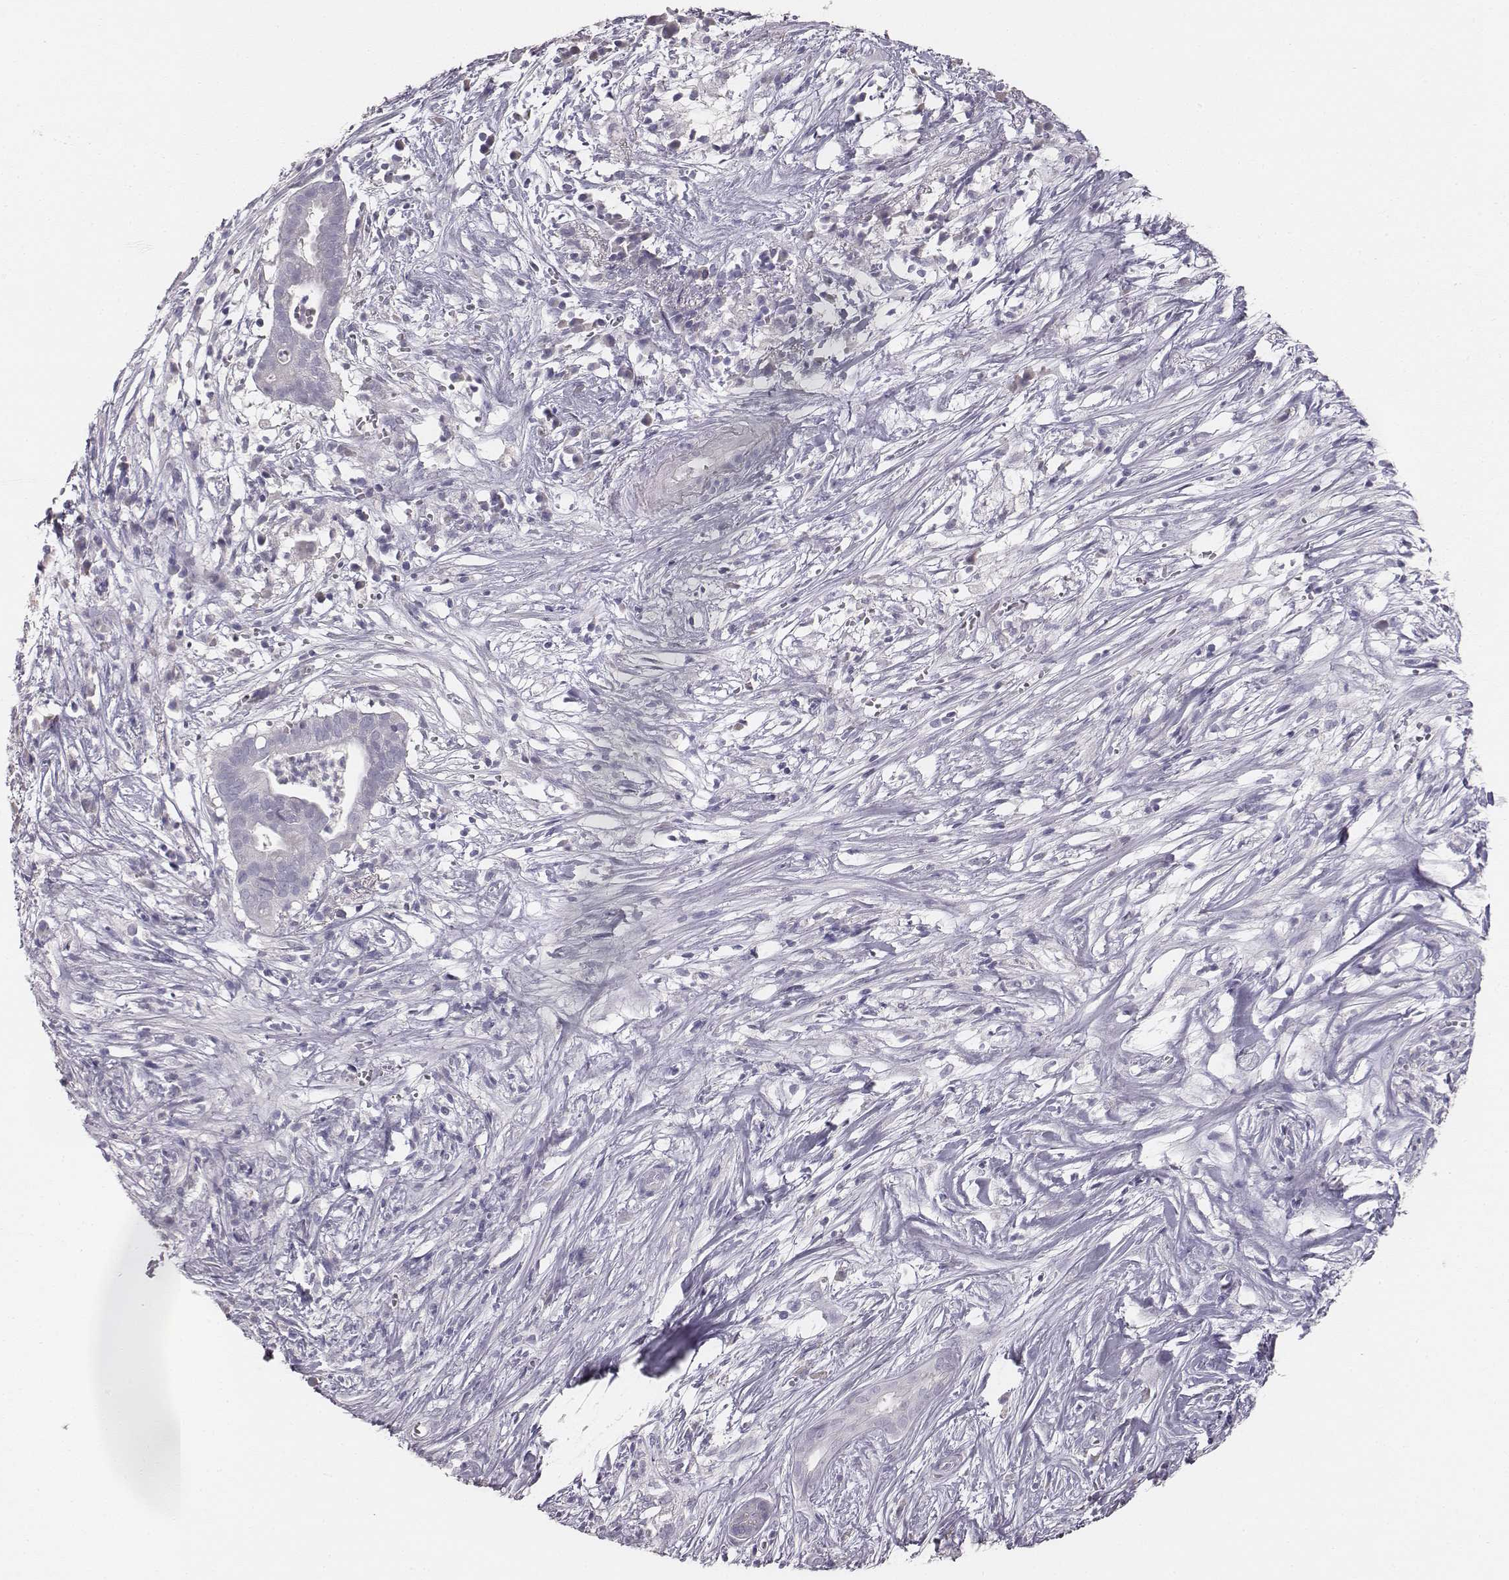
{"staining": {"intensity": "negative", "quantity": "none", "location": "none"}, "tissue": "pancreatic cancer", "cell_type": "Tumor cells", "image_type": "cancer", "snomed": [{"axis": "morphology", "description": "Adenocarcinoma, NOS"}, {"axis": "topography", "description": "Pancreas"}], "caption": "Image shows no significant protein positivity in tumor cells of pancreatic cancer. The staining was performed using DAB (3,3'-diaminobenzidine) to visualize the protein expression in brown, while the nuclei were stained in blue with hematoxylin (Magnification: 20x).", "gene": "MYH6", "patient": {"sex": "male", "age": 61}}